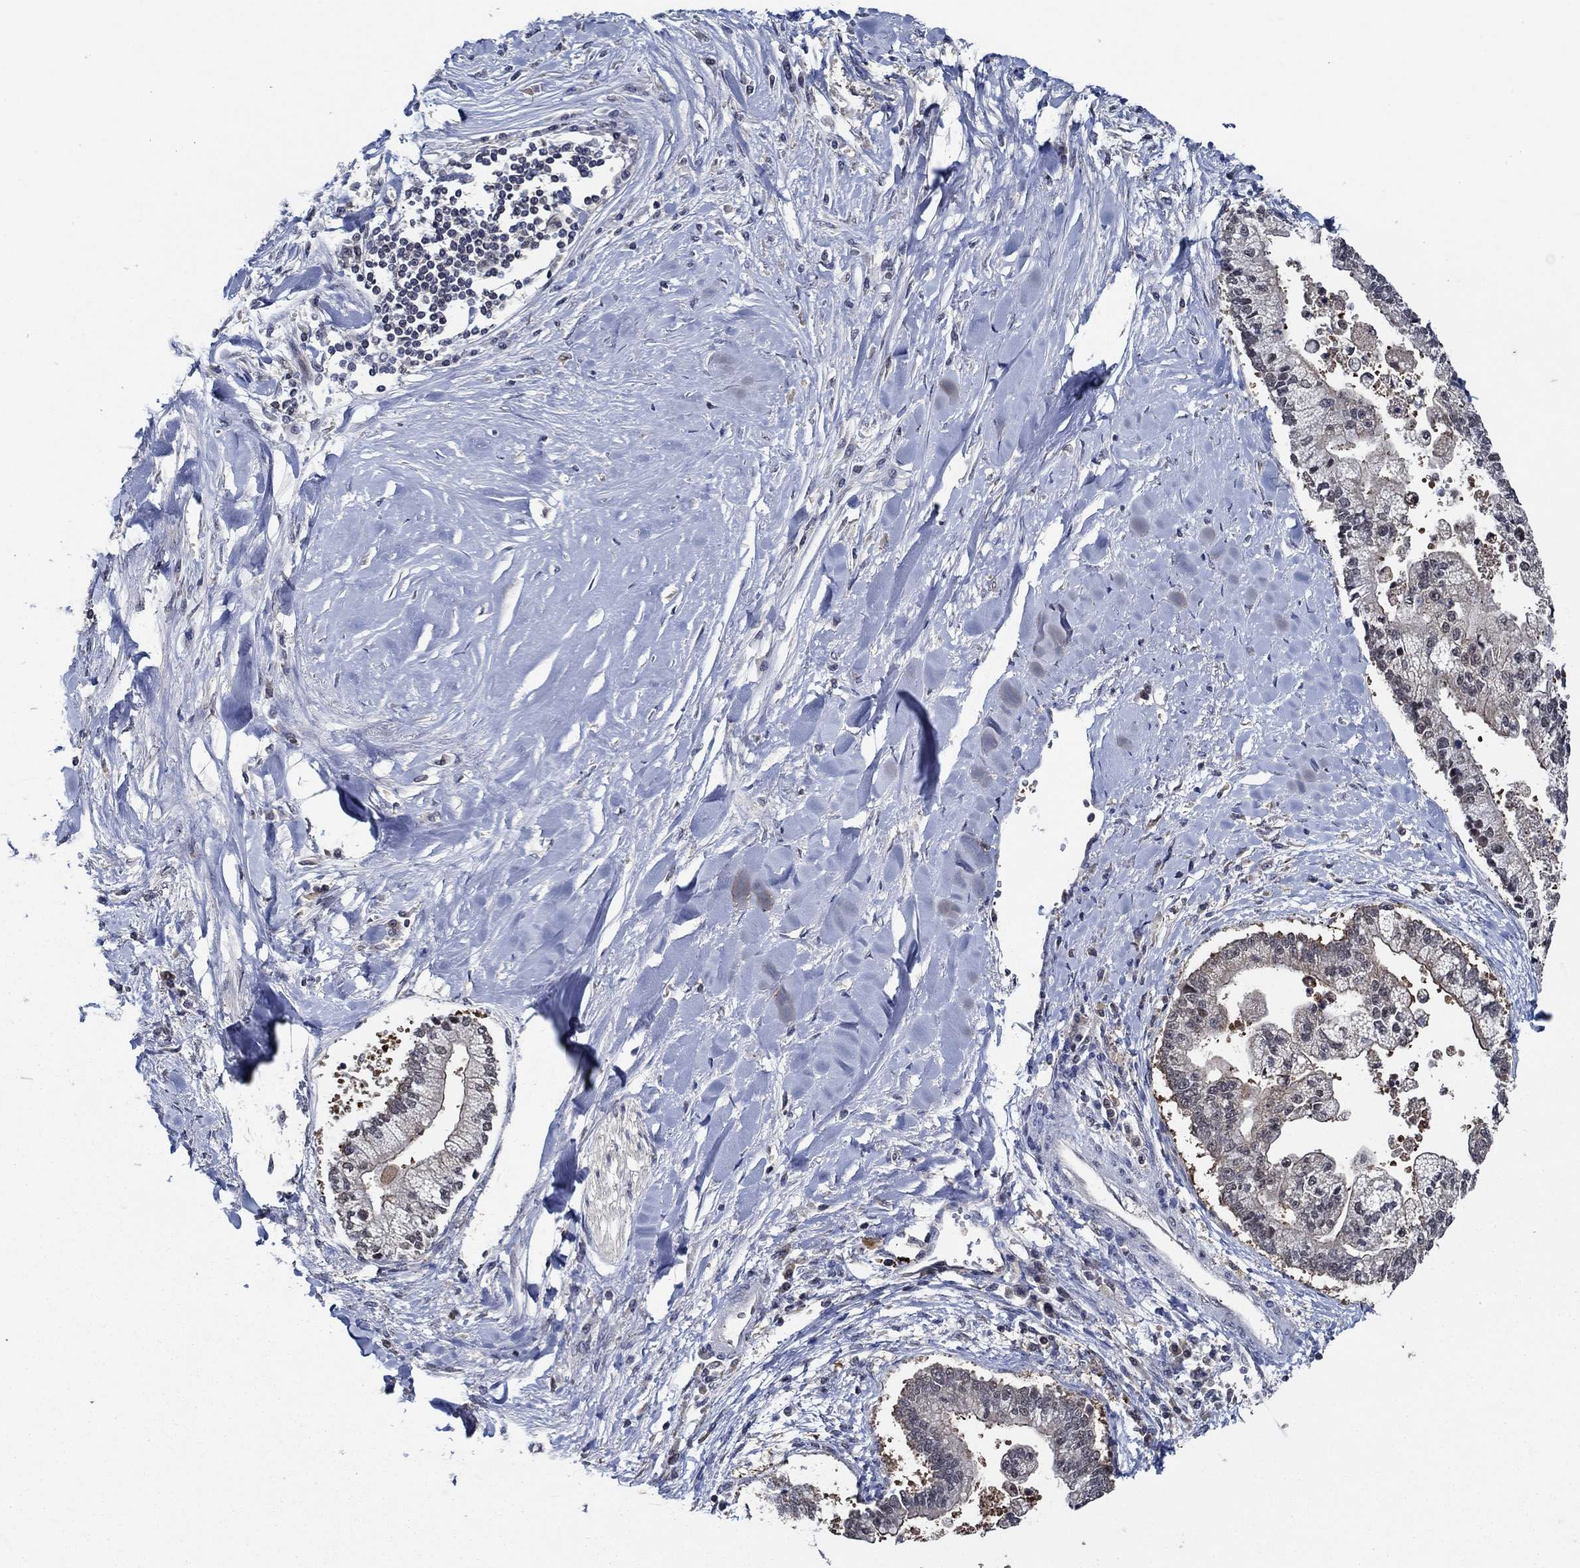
{"staining": {"intensity": "negative", "quantity": "none", "location": "none"}, "tissue": "liver cancer", "cell_type": "Tumor cells", "image_type": "cancer", "snomed": [{"axis": "morphology", "description": "Cholangiocarcinoma"}, {"axis": "topography", "description": "Liver"}], "caption": "Liver cancer (cholangiocarcinoma) stained for a protein using immunohistochemistry reveals no expression tumor cells.", "gene": "DACT1", "patient": {"sex": "male", "age": 50}}